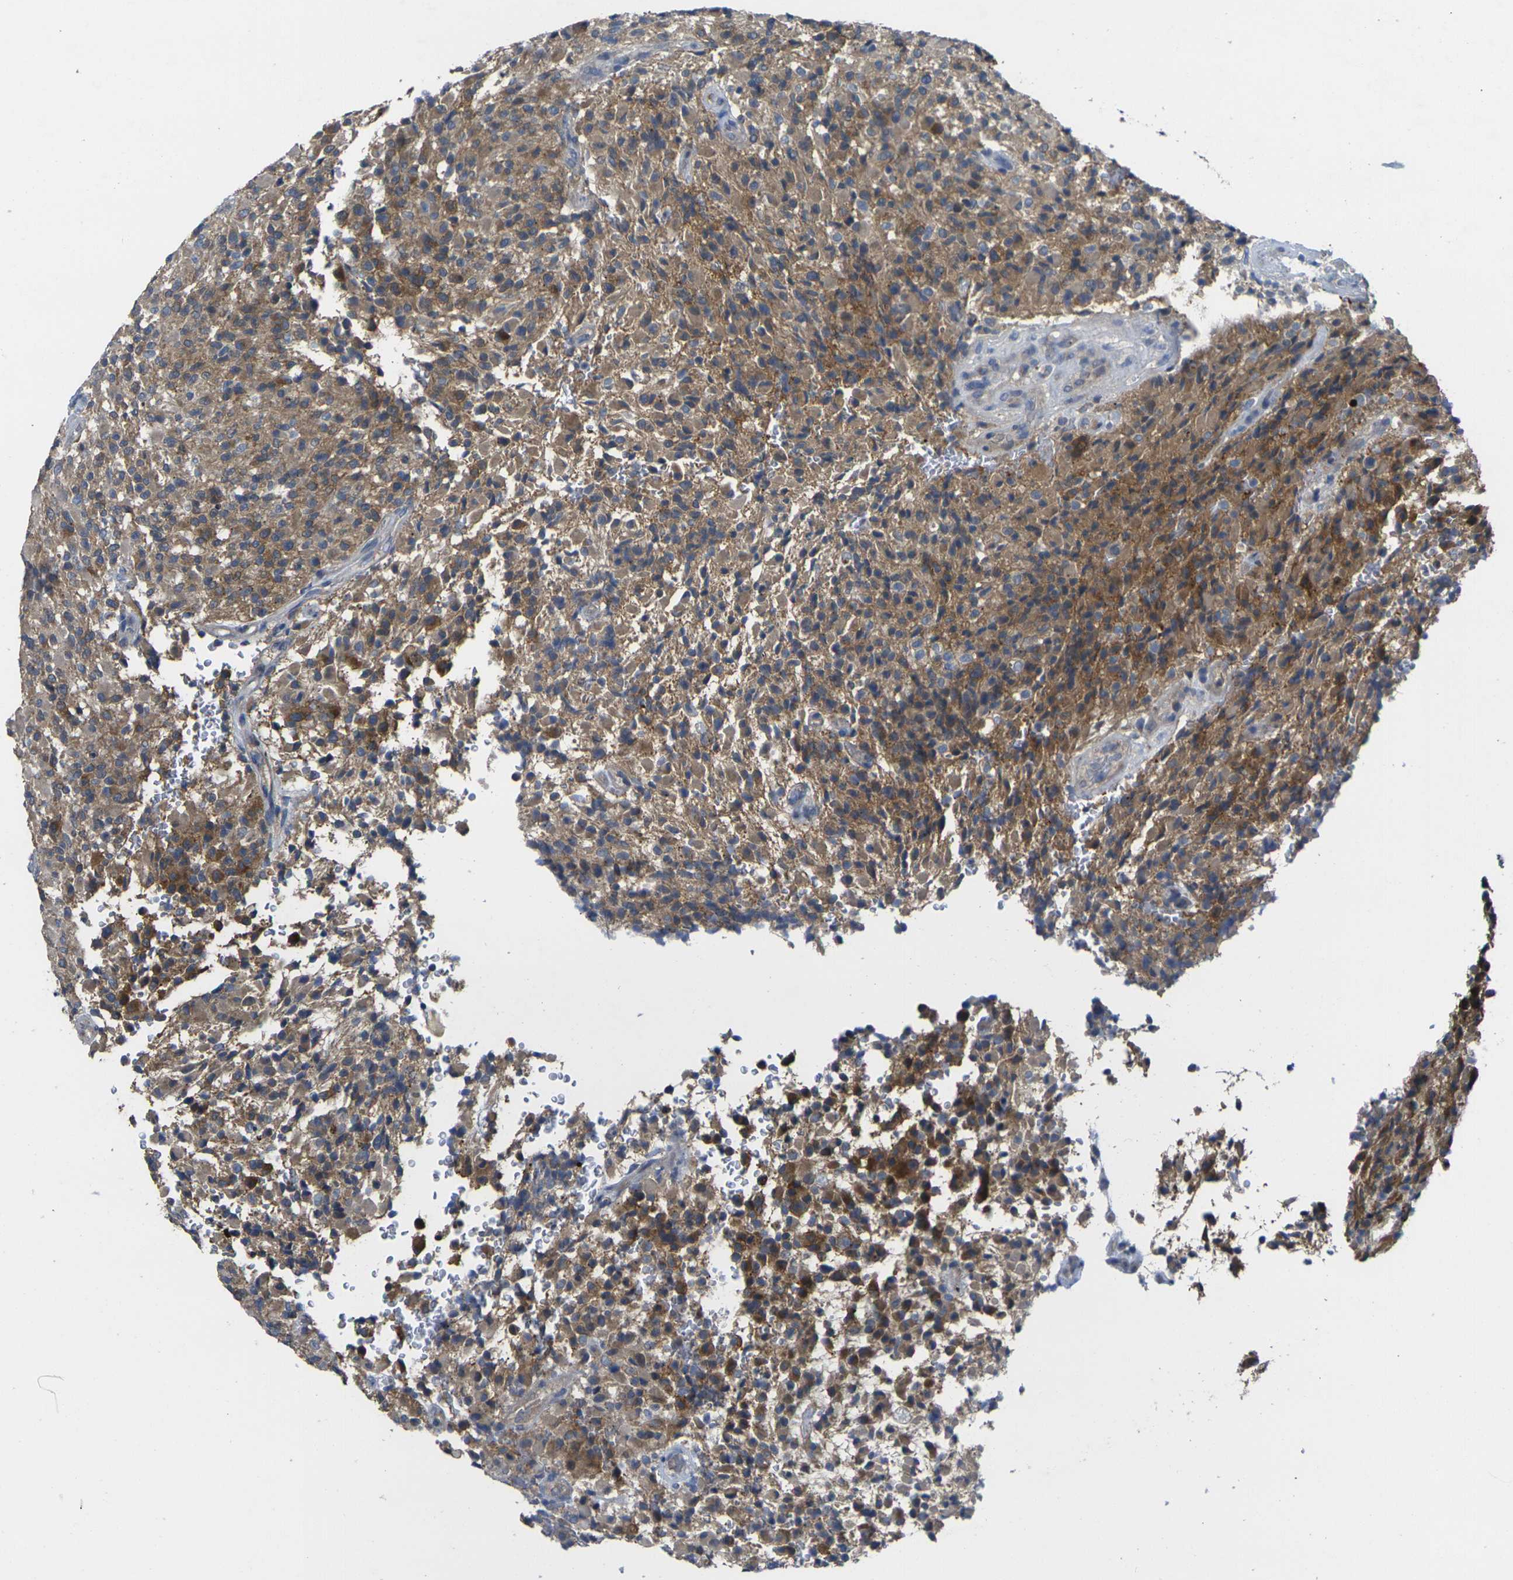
{"staining": {"intensity": "moderate", "quantity": ">75%", "location": "cytoplasmic/membranous"}, "tissue": "glioma", "cell_type": "Tumor cells", "image_type": "cancer", "snomed": [{"axis": "morphology", "description": "Glioma, malignant, High grade"}, {"axis": "topography", "description": "Brain"}], "caption": "DAB immunohistochemical staining of human glioma shows moderate cytoplasmic/membranous protein positivity in about >75% of tumor cells.", "gene": "GNA12", "patient": {"sex": "male", "age": 71}}